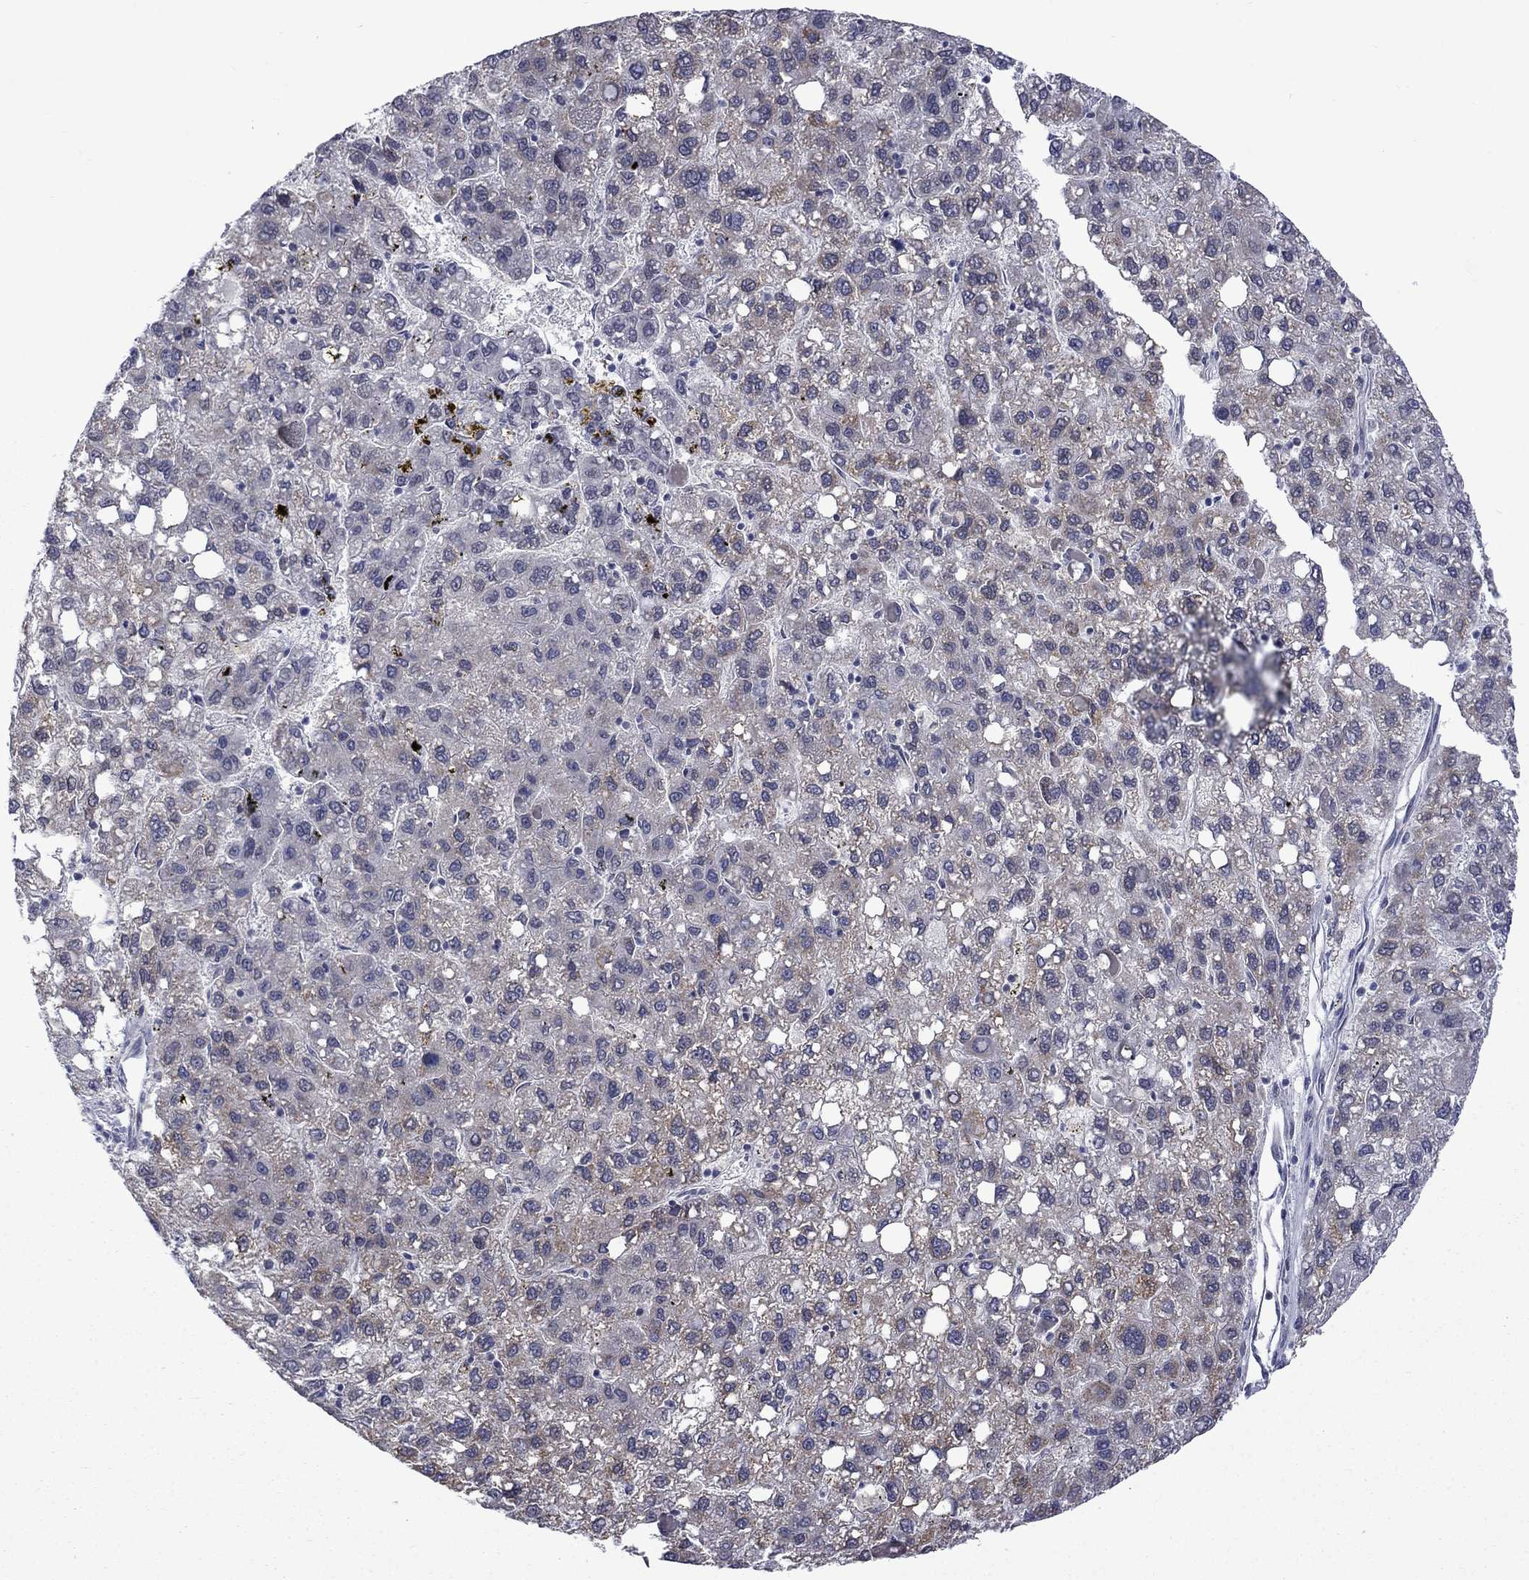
{"staining": {"intensity": "weak", "quantity": "<25%", "location": "cytoplasmic/membranous"}, "tissue": "liver cancer", "cell_type": "Tumor cells", "image_type": "cancer", "snomed": [{"axis": "morphology", "description": "Carcinoma, Hepatocellular, NOS"}, {"axis": "topography", "description": "Liver"}], "caption": "Immunohistochemistry (IHC) of liver hepatocellular carcinoma displays no staining in tumor cells. The staining is performed using DAB (3,3'-diaminobenzidine) brown chromogen with nuclei counter-stained in using hematoxylin.", "gene": "KCNJ16", "patient": {"sex": "female", "age": 82}}